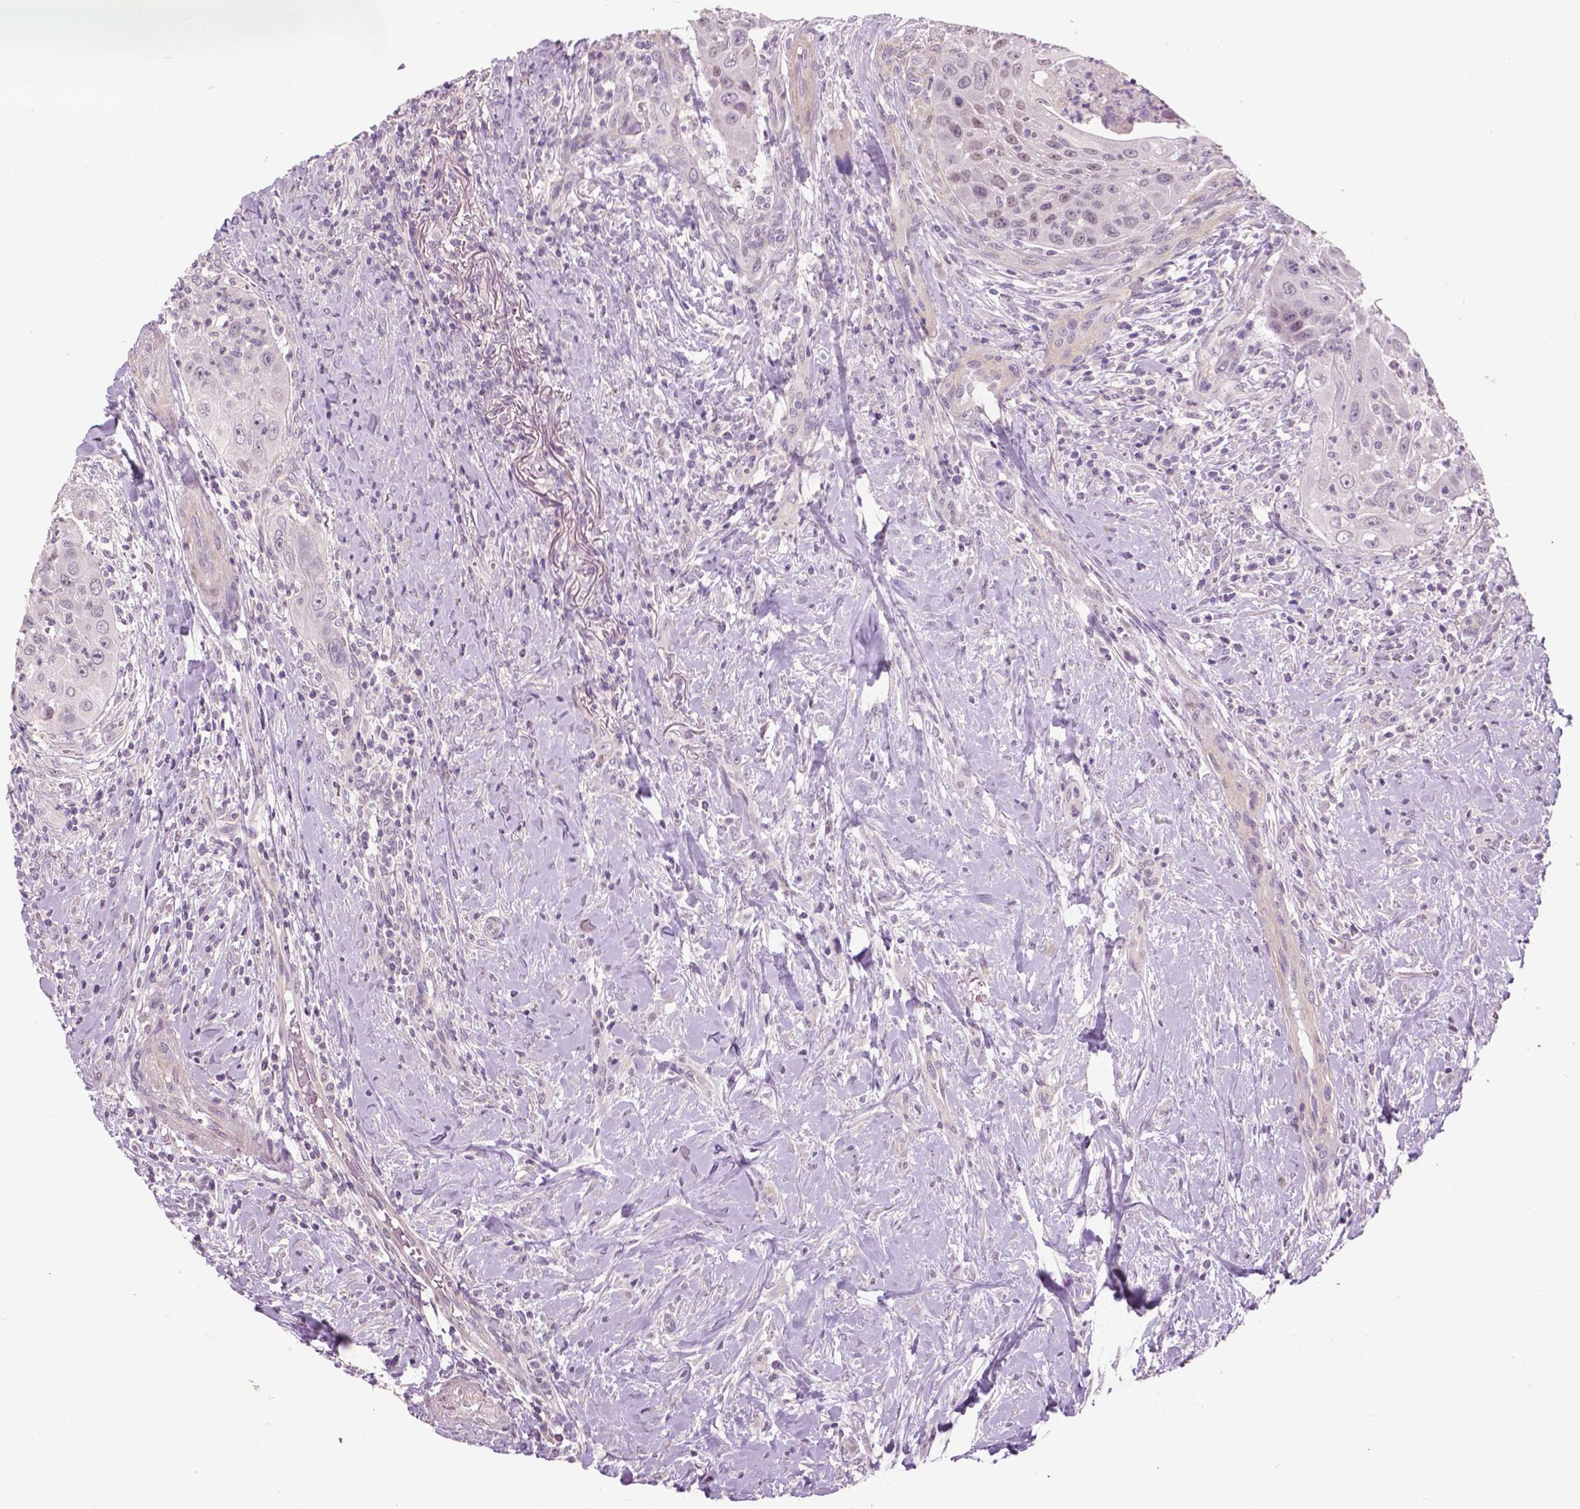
{"staining": {"intensity": "negative", "quantity": "none", "location": "none"}, "tissue": "head and neck cancer", "cell_type": "Tumor cells", "image_type": "cancer", "snomed": [{"axis": "morphology", "description": "Squamous cell carcinoma, NOS"}, {"axis": "topography", "description": "Head-Neck"}], "caption": "DAB immunohistochemical staining of human head and neck cancer (squamous cell carcinoma) shows no significant expression in tumor cells.", "gene": "FOXA1", "patient": {"sex": "male", "age": 69}}